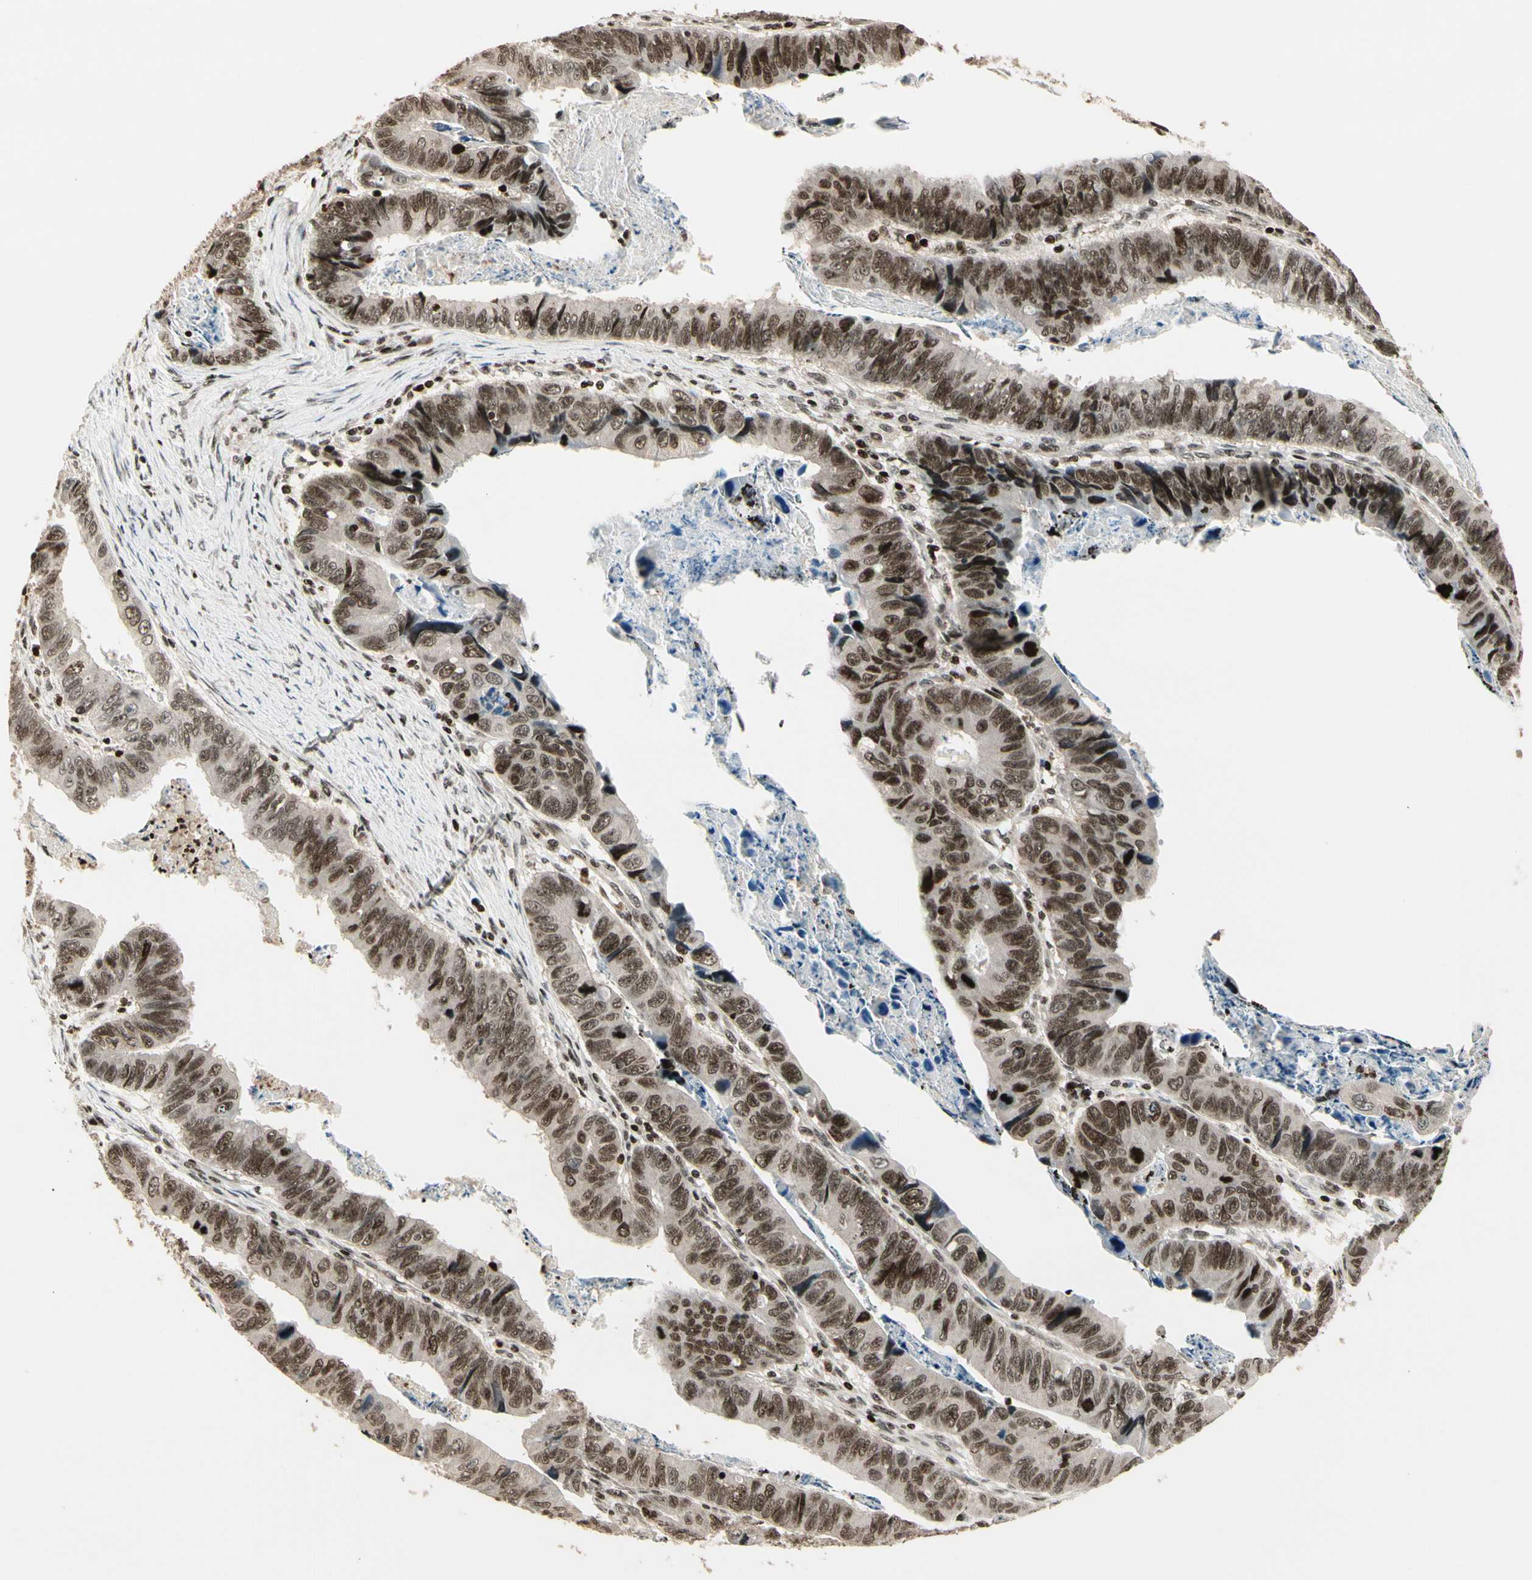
{"staining": {"intensity": "moderate", "quantity": ">75%", "location": "nuclear"}, "tissue": "stomach cancer", "cell_type": "Tumor cells", "image_type": "cancer", "snomed": [{"axis": "morphology", "description": "Adenocarcinoma, NOS"}, {"axis": "topography", "description": "Stomach, lower"}], "caption": "A photomicrograph of human stomach adenocarcinoma stained for a protein displays moderate nuclear brown staining in tumor cells.", "gene": "TSHZ3", "patient": {"sex": "male", "age": 77}}